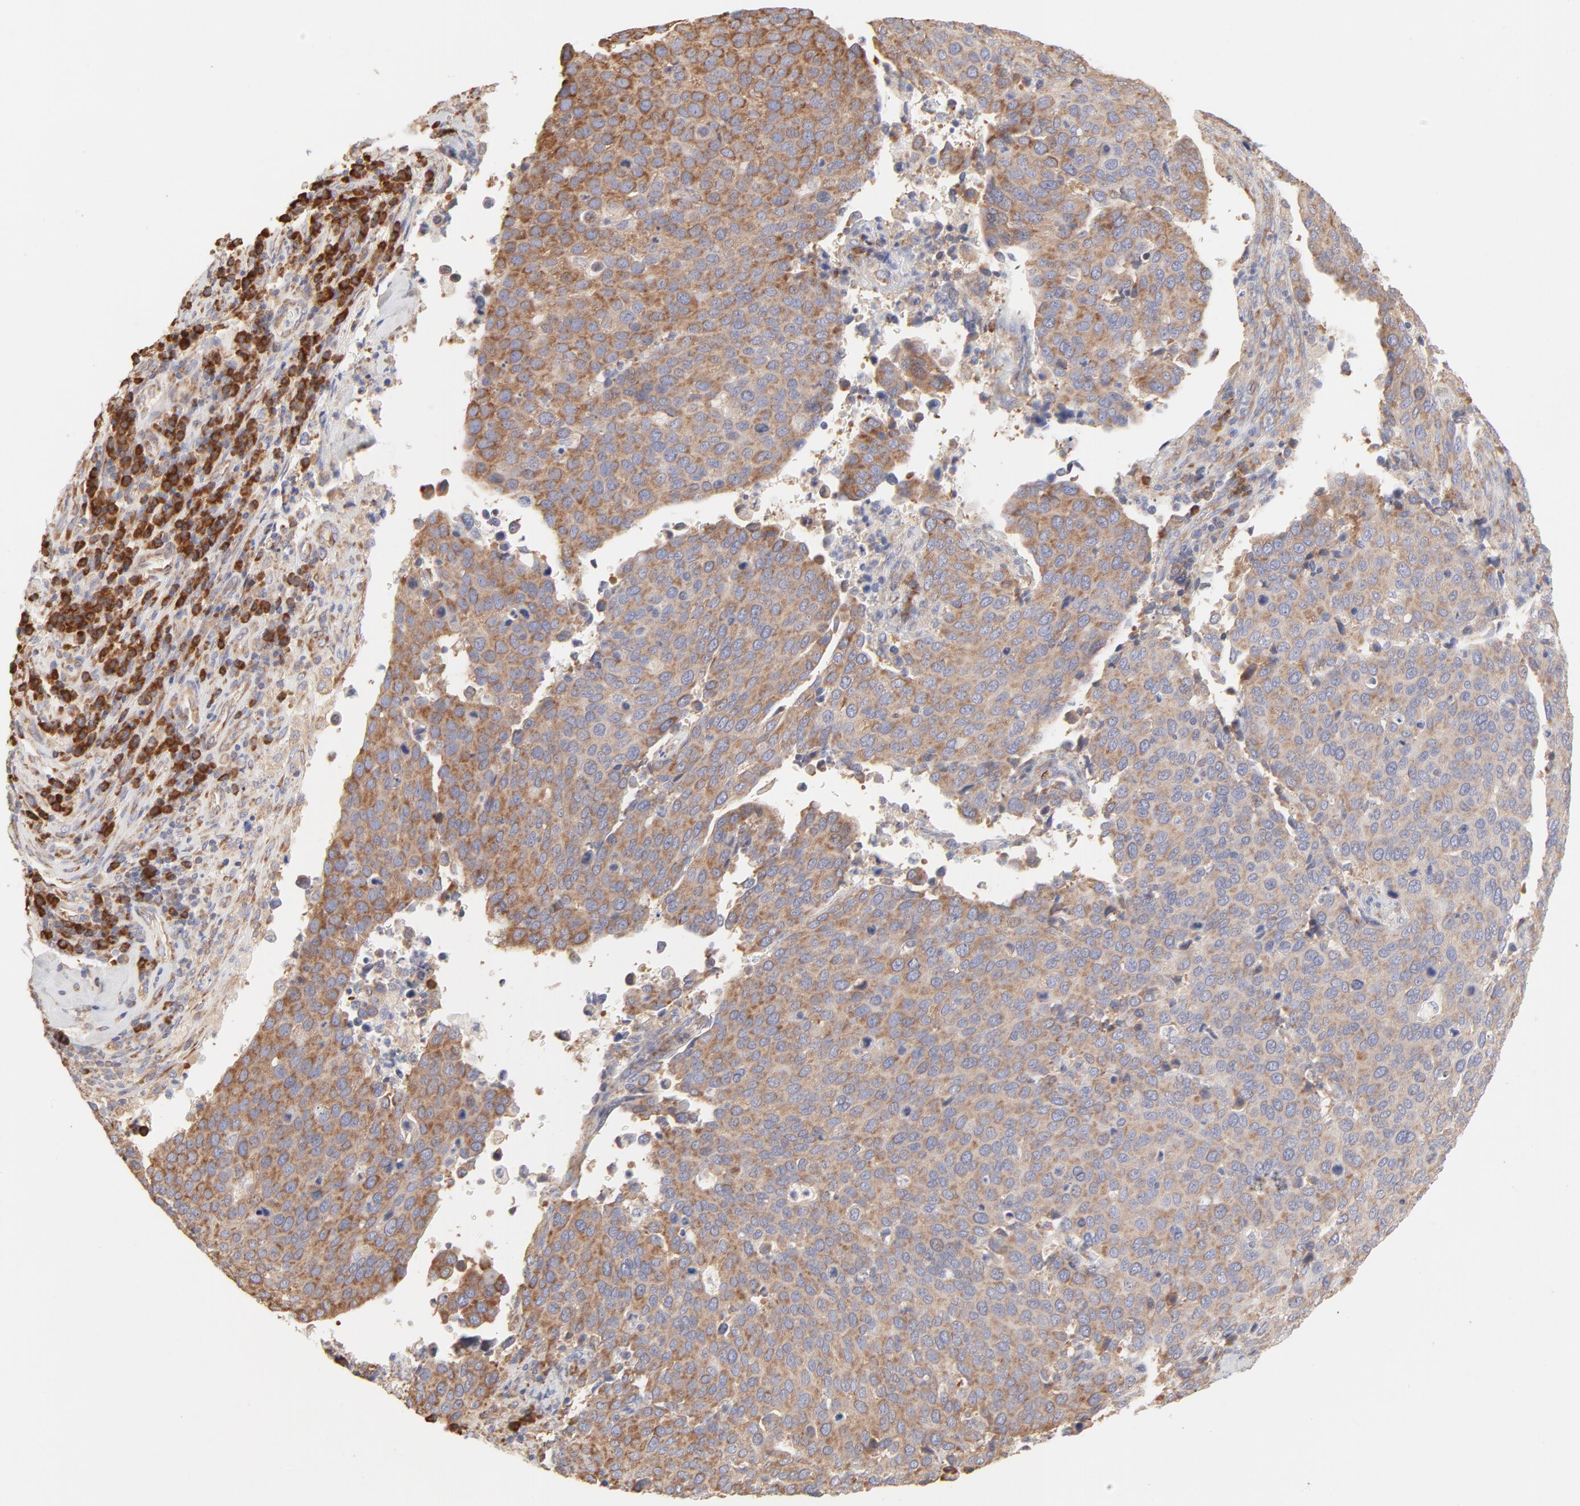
{"staining": {"intensity": "moderate", "quantity": ">75%", "location": "cytoplasmic/membranous"}, "tissue": "cervical cancer", "cell_type": "Tumor cells", "image_type": "cancer", "snomed": [{"axis": "morphology", "description": "Squamous cell carcinoma, NOS"}, {"axis": "topography", "description": "Cervix"}], "caption": "Immunohistochemical staining of squamous cell carcinoma (cervical) reveals medium levels of moderate cytoplasmic/membranous protein positivity in about >75% of tumor cells. (DAB IHC, brown staining for protein, blue staining for nuclei).", "gene": "RPS21", "patient": {"sex": "female", "age": 54}}